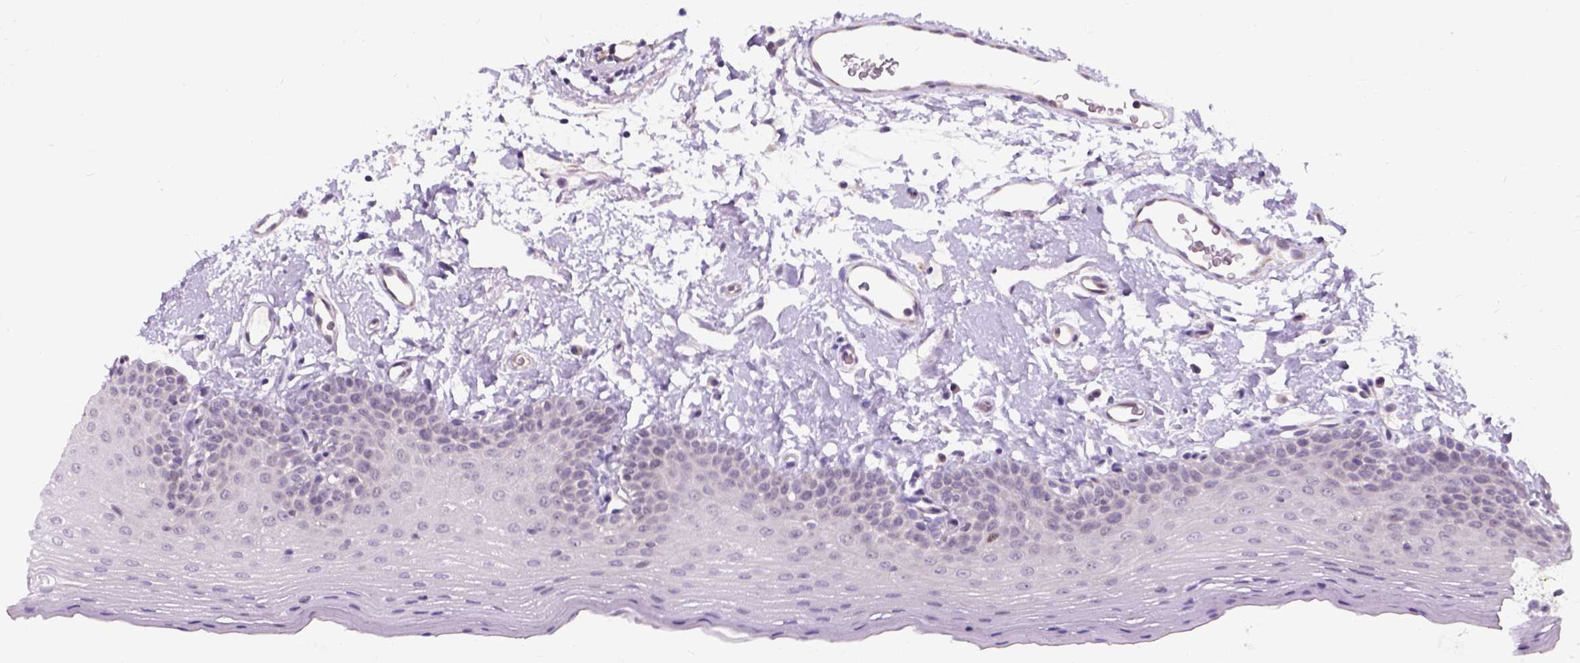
{"staining": {"intensity": "negative", "quantity": "none", "location": "none"}, "tissue": "oral mucosa", "cell_type": "Squamous epithelial cells", "image_type": "normal", "snomed": [{"axis": "morphology", "description": "Normal tissue, NOS"}, {"axis": "topography", "description": "Oral tissue"}], "caption": "High power microscopy histopathology image of an immunohistochemistry (IHC) histopathology image of benign oral mucosa, revealing no significant staining in squamous epithelial cells. The staining is performed using DAB brown chromogen with nuclei counter-stained in using hematoxylin.", "gene": "C20orf144", "patient": {"sex": "male", "age": 66}}